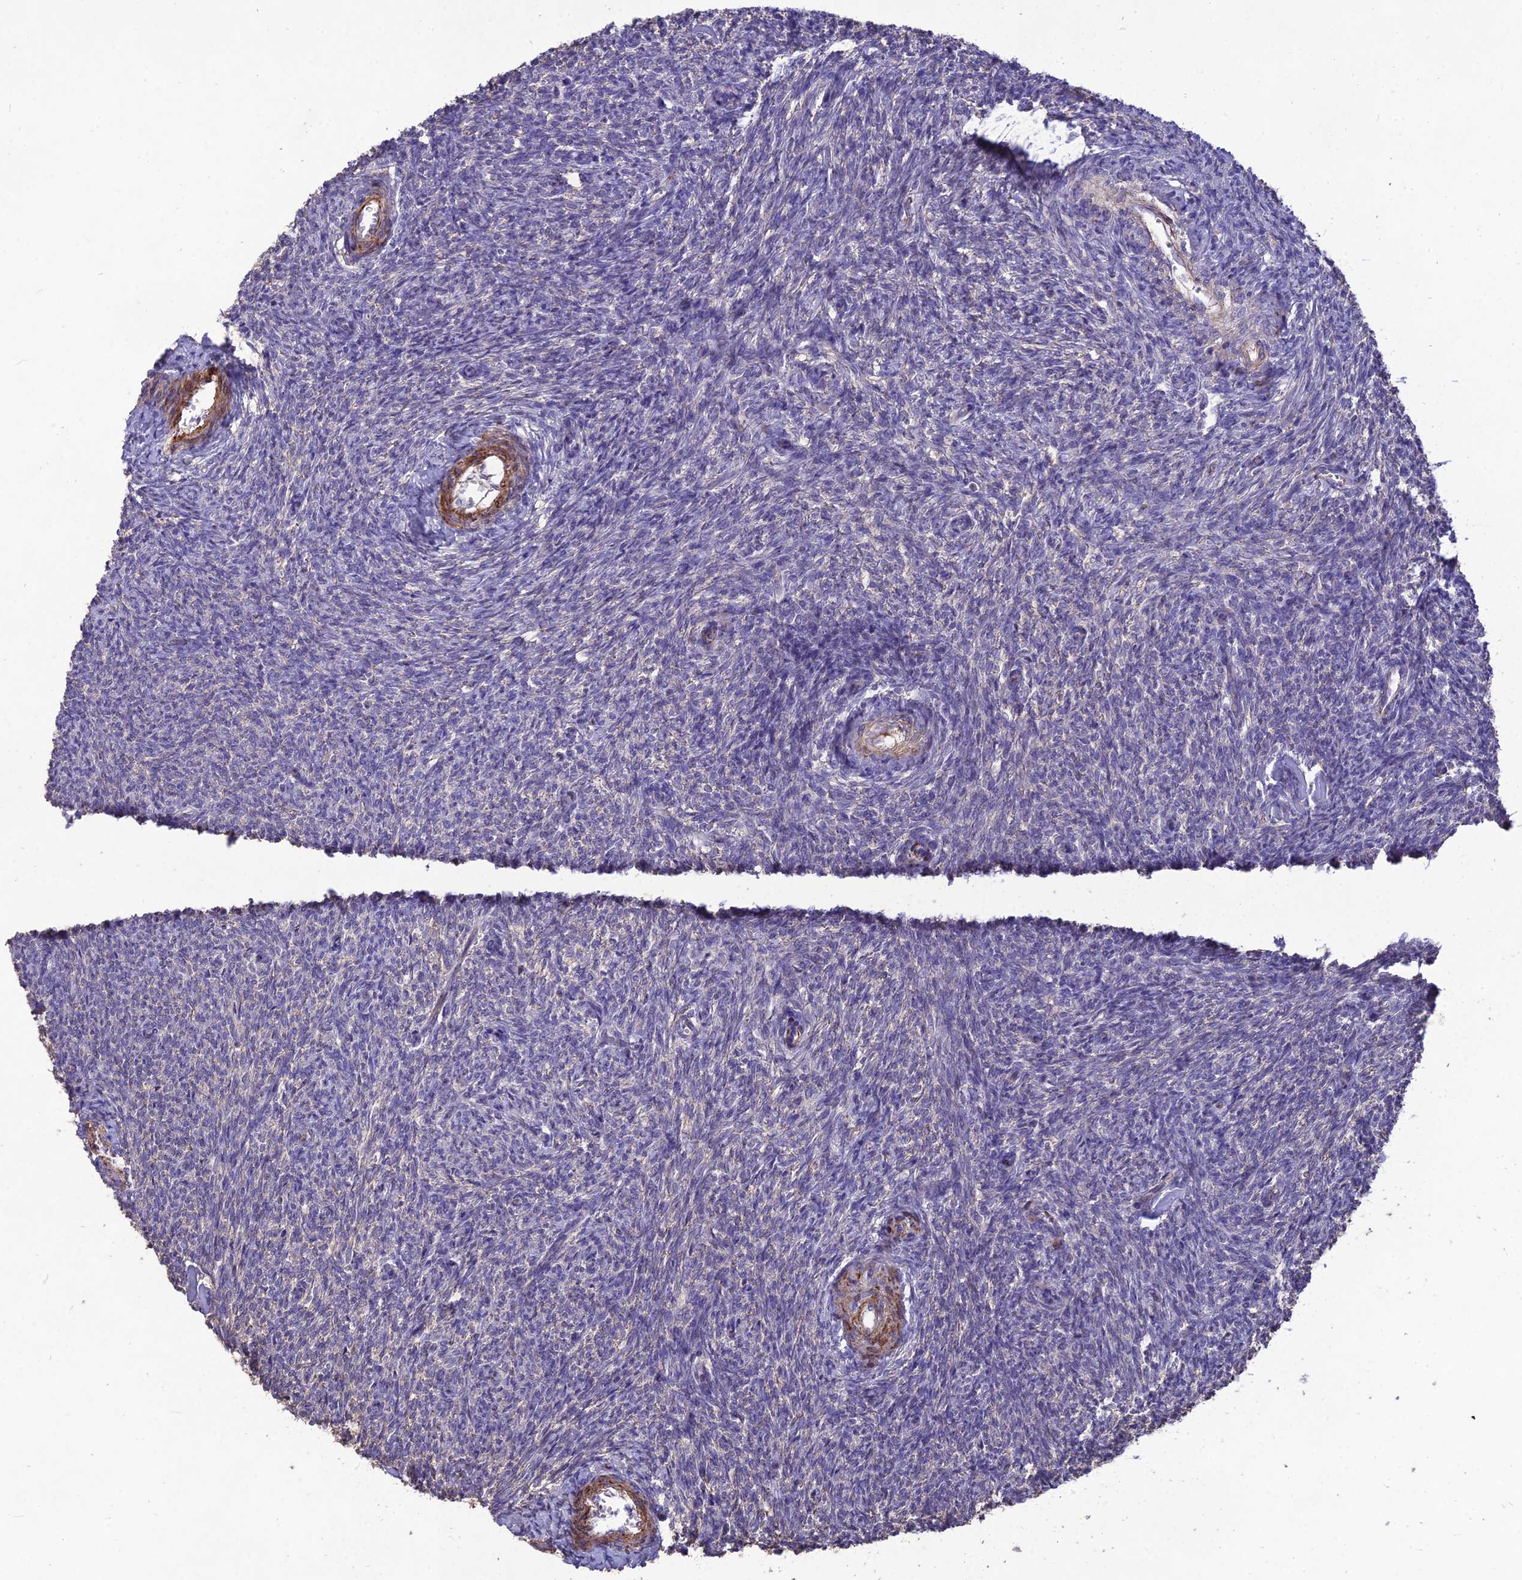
{"staining": {"intensity": "negative", "quantity": "none", "location": "none"}, "tissue": "ovary", "cell_type": "Follicle cells", "image_type": "normal", "snomed": [{"axis": "morphology", "description": "Normal tissue, NOS"}, {"axis": "topography", "description": "Ovary"}], "caption": "Immunohistochemistry (IHC) of normal ovary reveals no expression in follicle cells. The staining was performed using DAB (3,3'-diaminobenzidine) to visualize the protein expression in brown, while the nuclei were stained in blue with hematoxylin (Magnification: 20x).", "gene": "CLUH", "patient": {"sex": "female", "age": 44}}